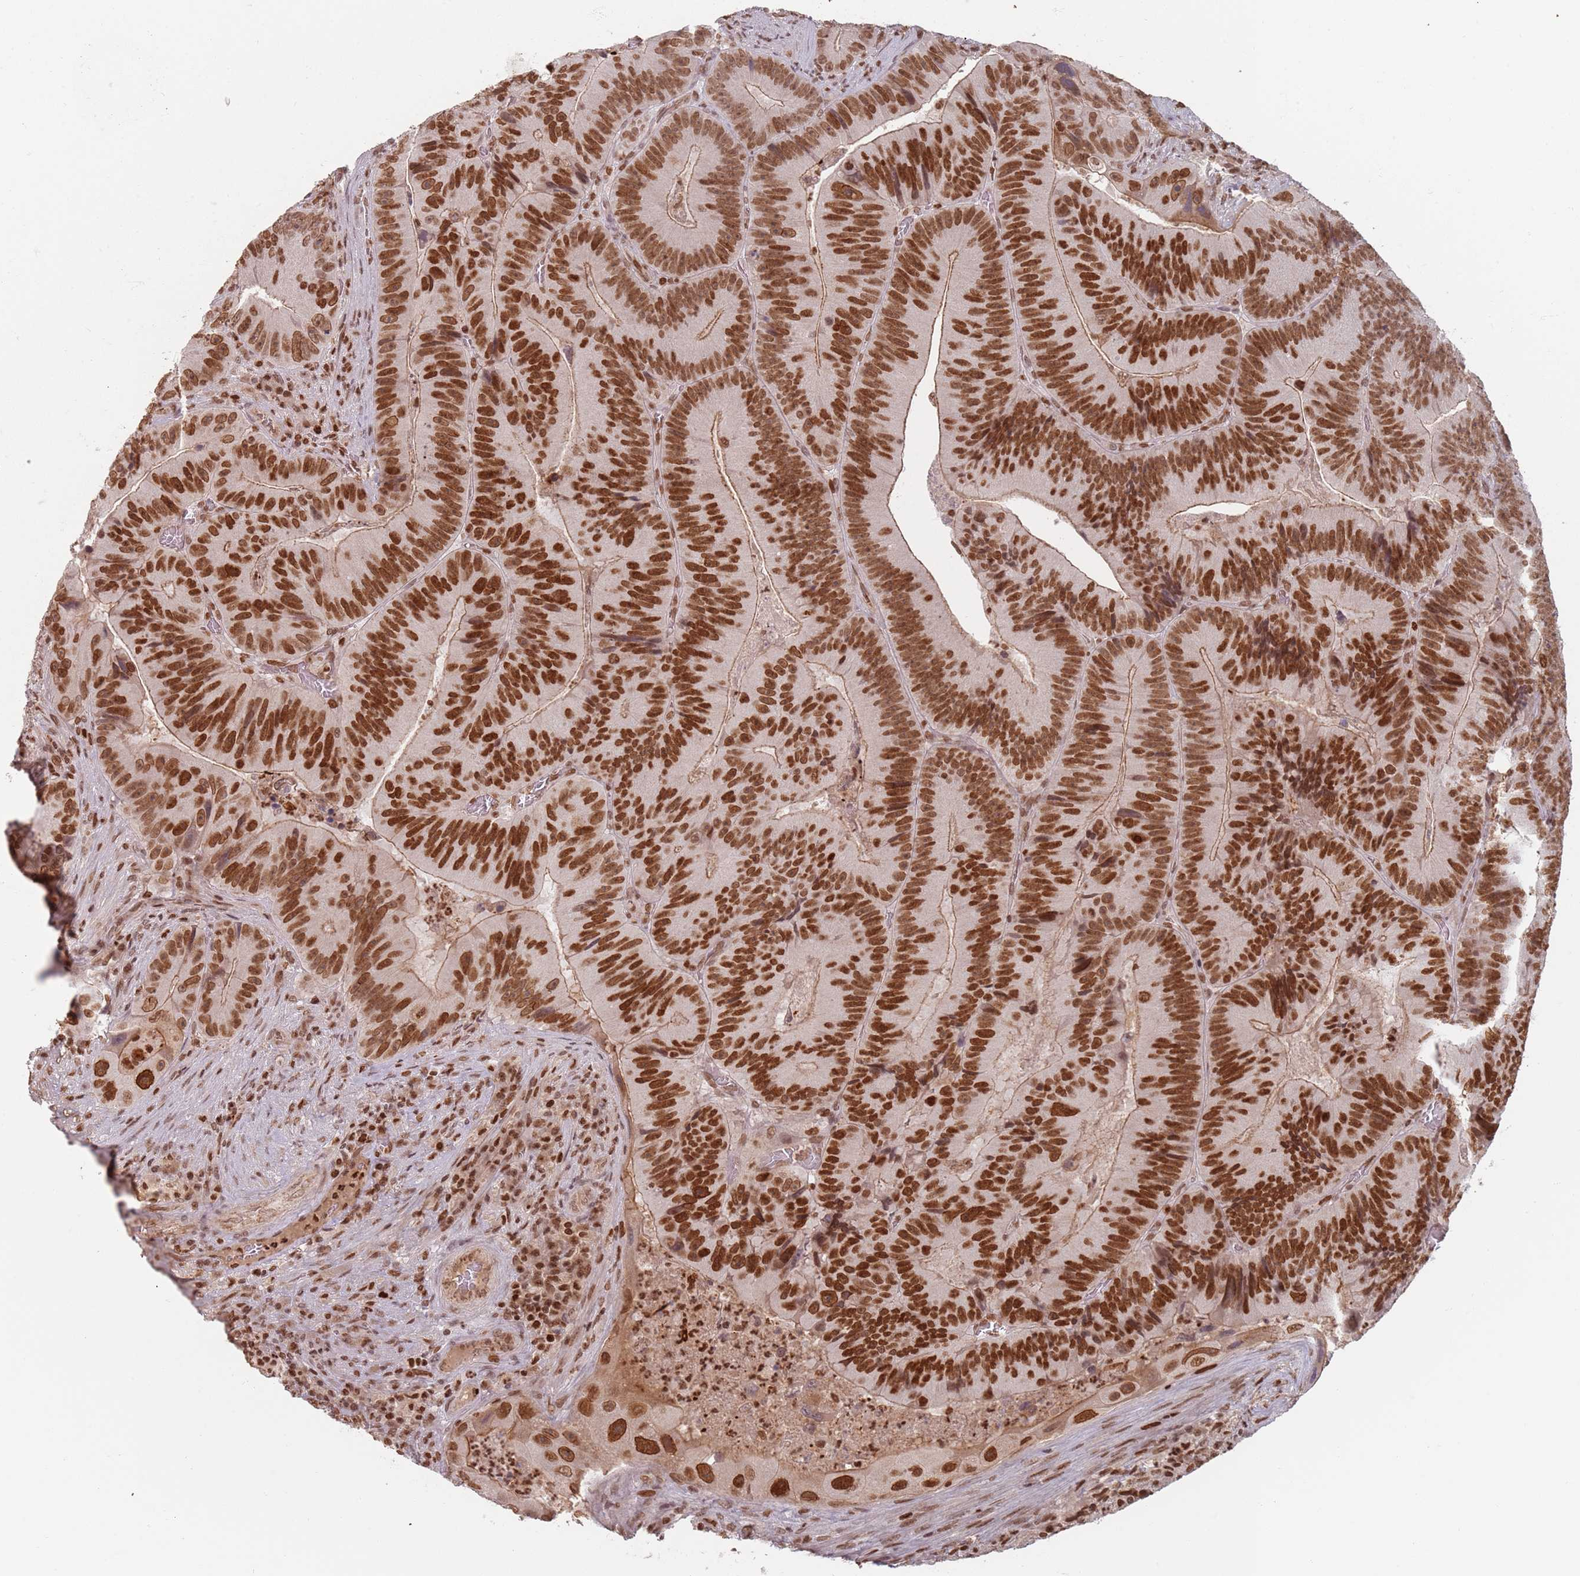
{"staining": {"intensity": "strong", "quantity": ">75%", "location": "nuclear"}, "tissue": "colorectal cancer", "cell_type": "Tumor cells", "image_type": "cancer", "snomed": [{"axis": "morphology", "description": "Adenocarcinoma, NOS"}, {"axis": "topography", "description": "Colon"}], "caption": "Human adenocarcinoma (colorectal) stained with a protein marker exhibits strong staining in tumor cells.", "gene": "NUP50", "patient": {"sex": "female", "age": 86}}